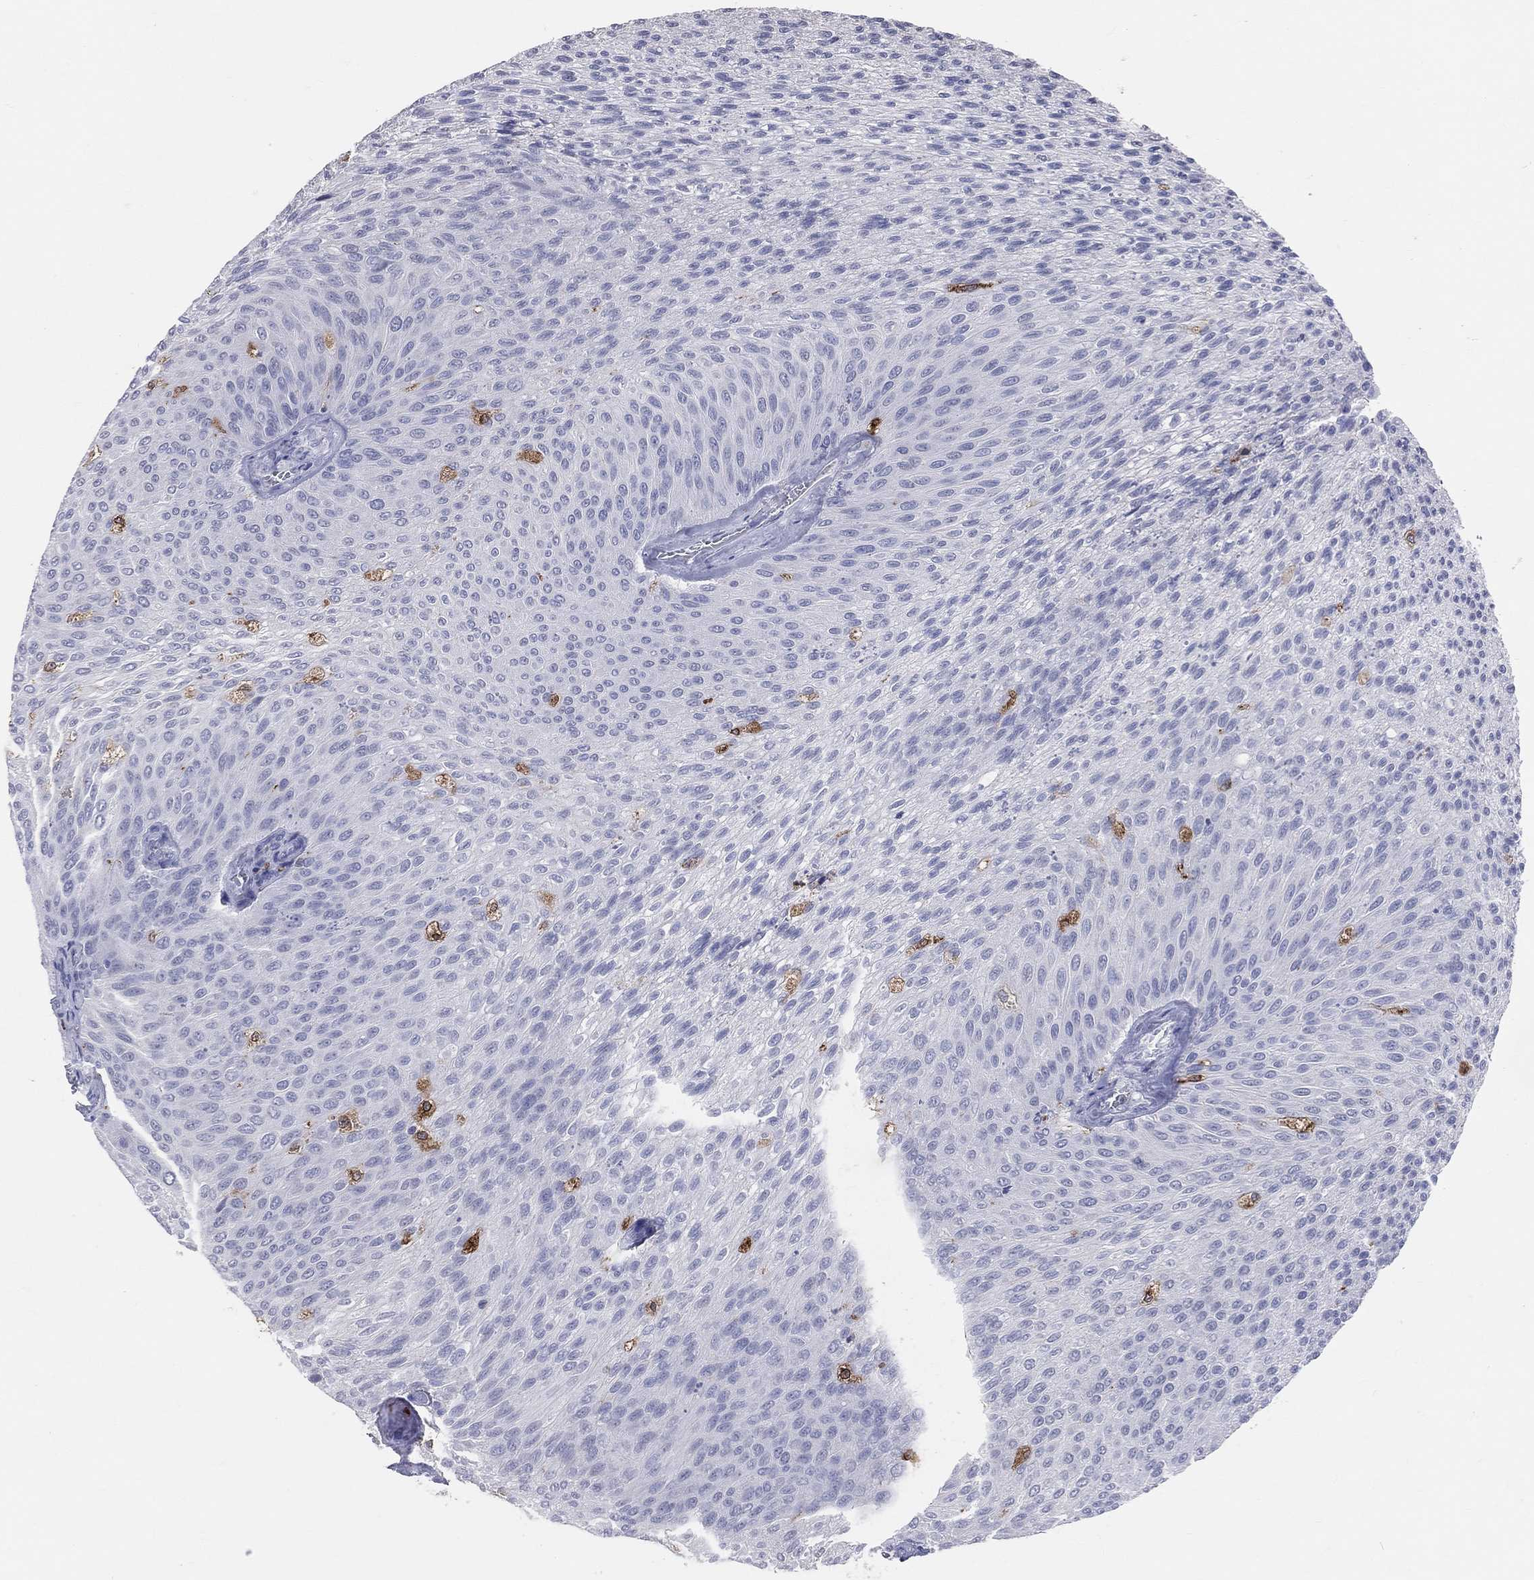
{"staining": {"intensity": "negative", "quantity": "none", "location": "none"}, "tissue": "urothelial cancer", "cell_type": "Tumor cells", "image_type": "cancer", "snomed": [{"axis": "morphology", "description": "Urothelial carcinoma, Low grade"}, {"axis": "topography", "description": "Ureter, NOS"}, {"axis": "topography", "description": "Urinary bladder"}], "caption": "A high-resolution micrograph shows immunohistochemistry staining of urothelial carcinoma (low-grade), which displays no significant staining in tumor cells.", "gene": "CD74", "patient": {"sex": "male", "age": 78}}